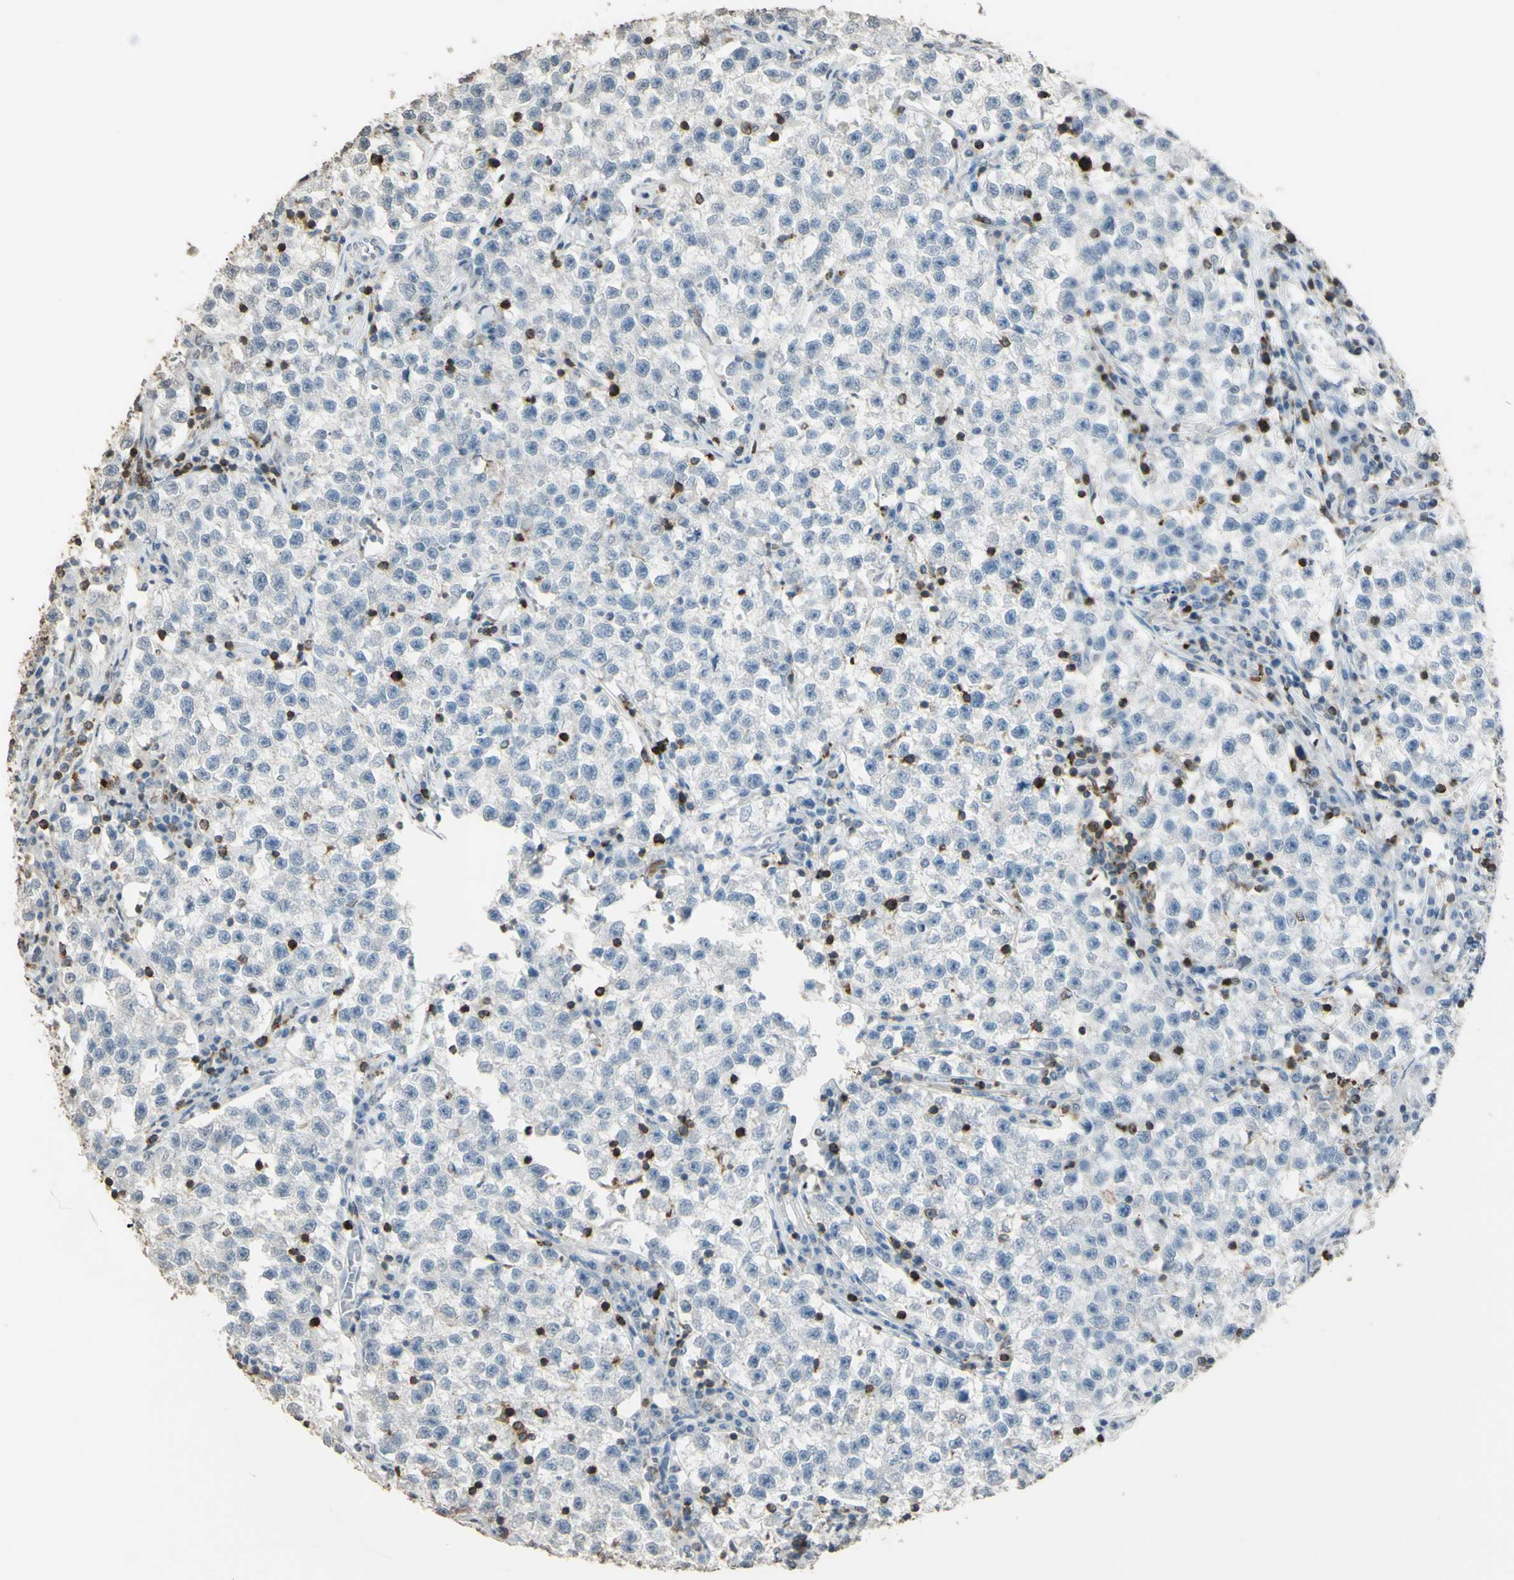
{"staining": {"intensity": "negative", "quantity": "none", "location": "none"}, "tissue": "testis cancer", "cell_type": "Tumor cells", "image_type": "cancer", "snomed": [{"axis": "morphology", "description": "Seminoma, NOS"}, {"axis": "topography", "description": "Testis"}], "caption": "The histopathology image shows no significant positivity in tumor cells of testis cancer.", "gene": "PSTPIP1", "patient": {"sex": "male", "age": 22}}